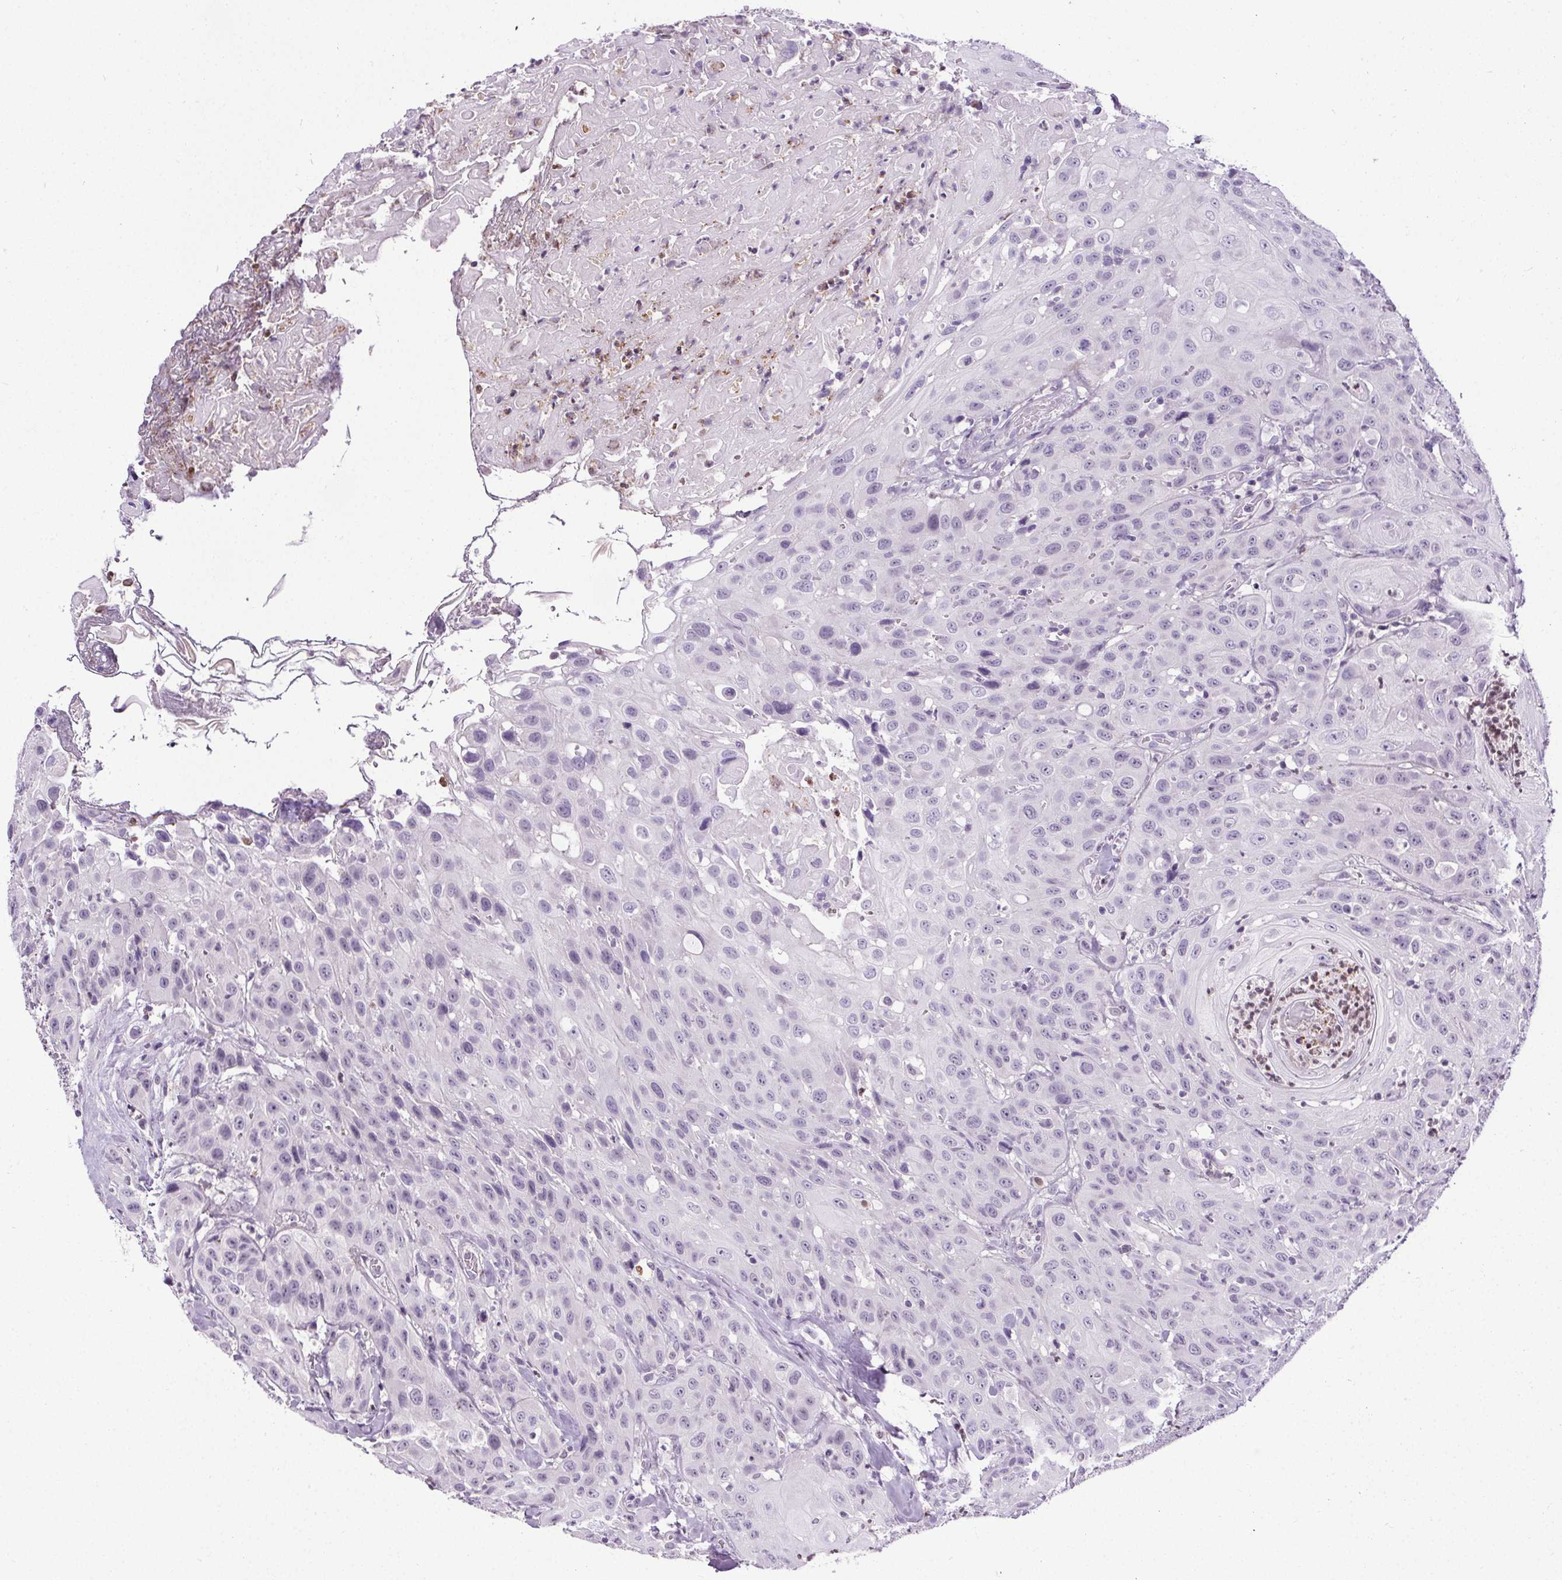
{"staining": {"intensity": "negative", "quantity": "none", "location": "none"}, "tissue": "head and neck cancer", "cell_type": "Tumor cells", "image_type": "cancer", "snomed": [{"axis": "morphology", "description": "Normal tissue, NOS"}, {"axis": "morphology", "description": "Squamous cell carcinoma, NOS"}, {"axis": "topography", "description": "Oral tissue"}, {"axis": "topography", "description": "Tounge, NOS"}, {"axis": "topography", "description": "Head-Neck"}], "caption": "IHC of human head and neck cancer displays no expression in tumor cells.", "gene": "TMEM240", "patient": {"sex": "male", "age": 62}}